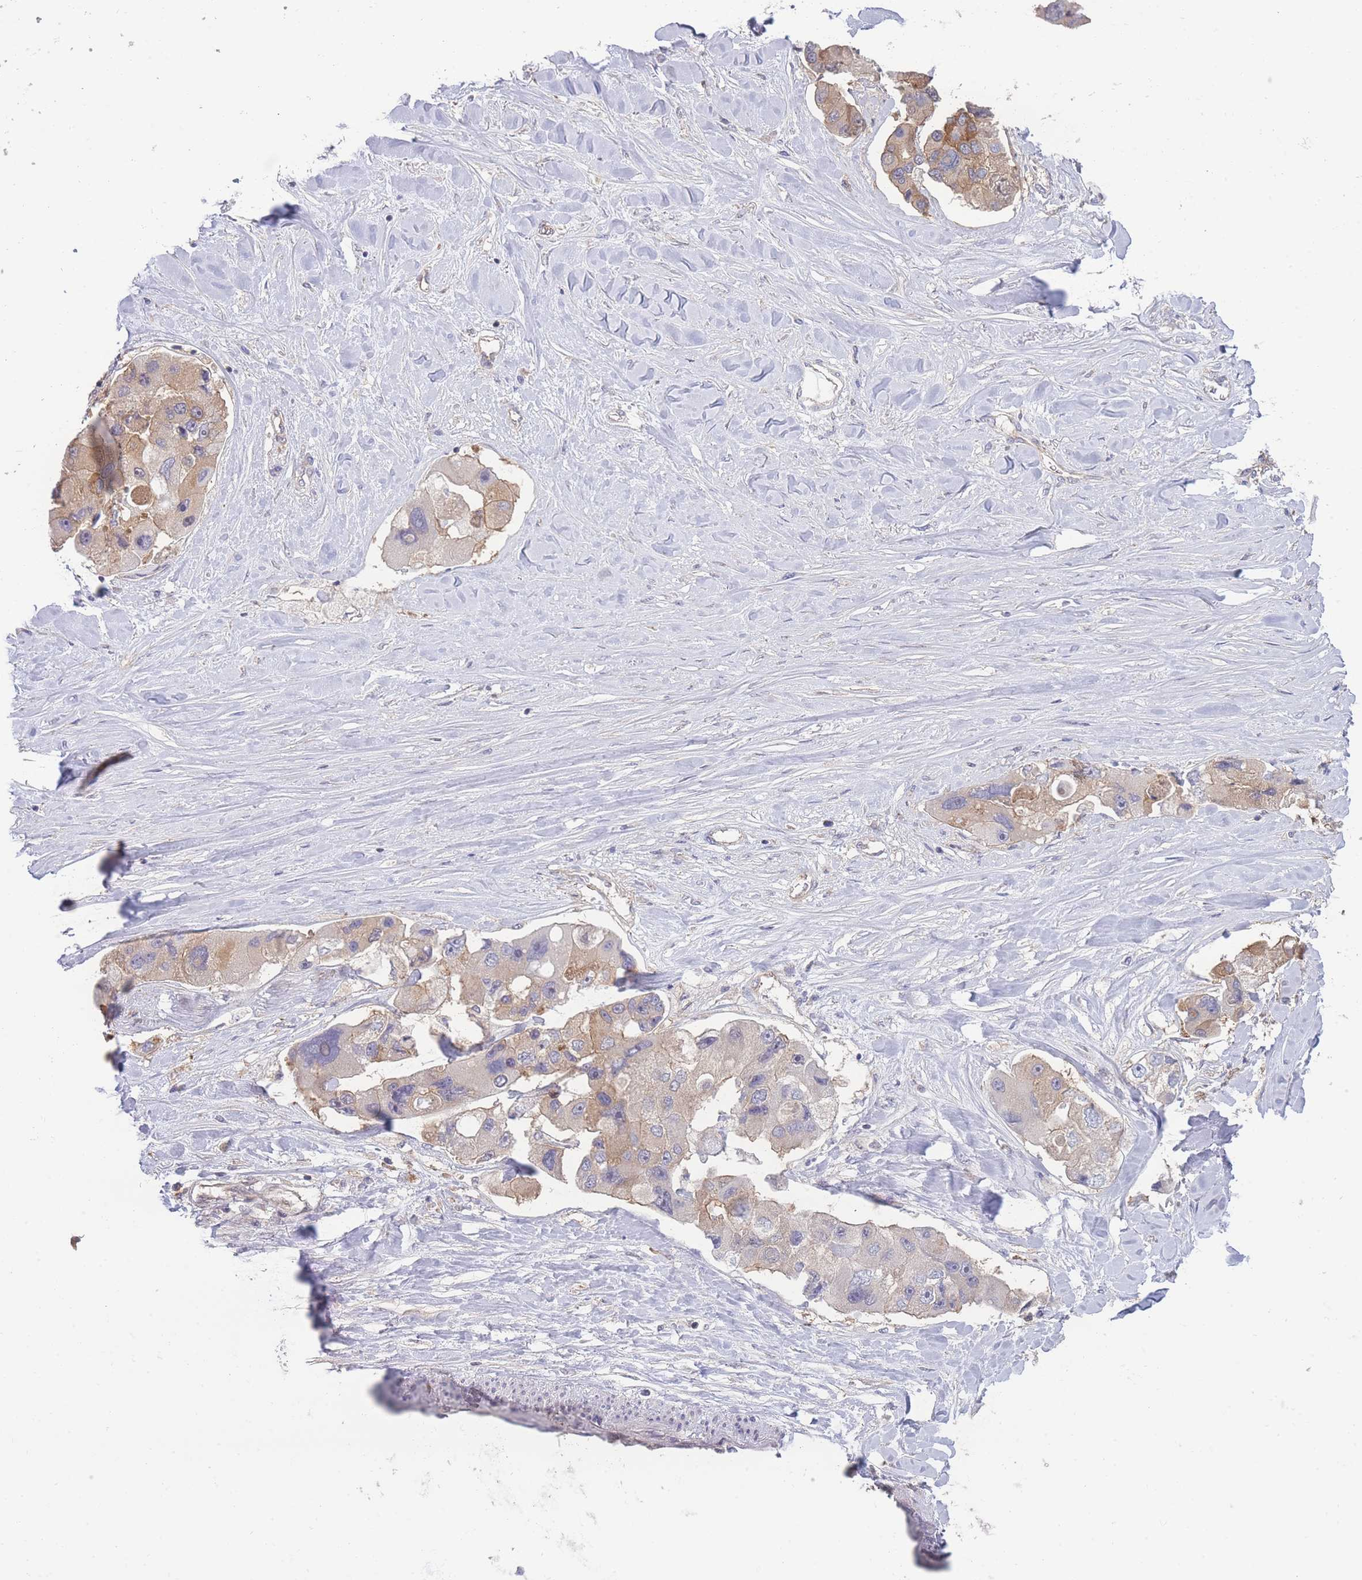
{"staining": {"intensity": "moderate", "quantity": "<25%", "location": "cytoplasmic/membranous"}, "tissue": "lung cancer", "cell_type": "Tumor cells", "image_type": "cancer", "snomed": [{"axis": "morphology", "description": "Adenocarcinoma, NOS"}, {"axis": "topography", "description": "Lung"}], "caption": "This is an image of immunohistochemistry staining of lung cancer (adenocarcinoma), which shows moderate positivity in the cytoplasmic/membranous of tumor cells.", "gene": "STEAP3", "patient": {"sex": "female", "age": 54}}